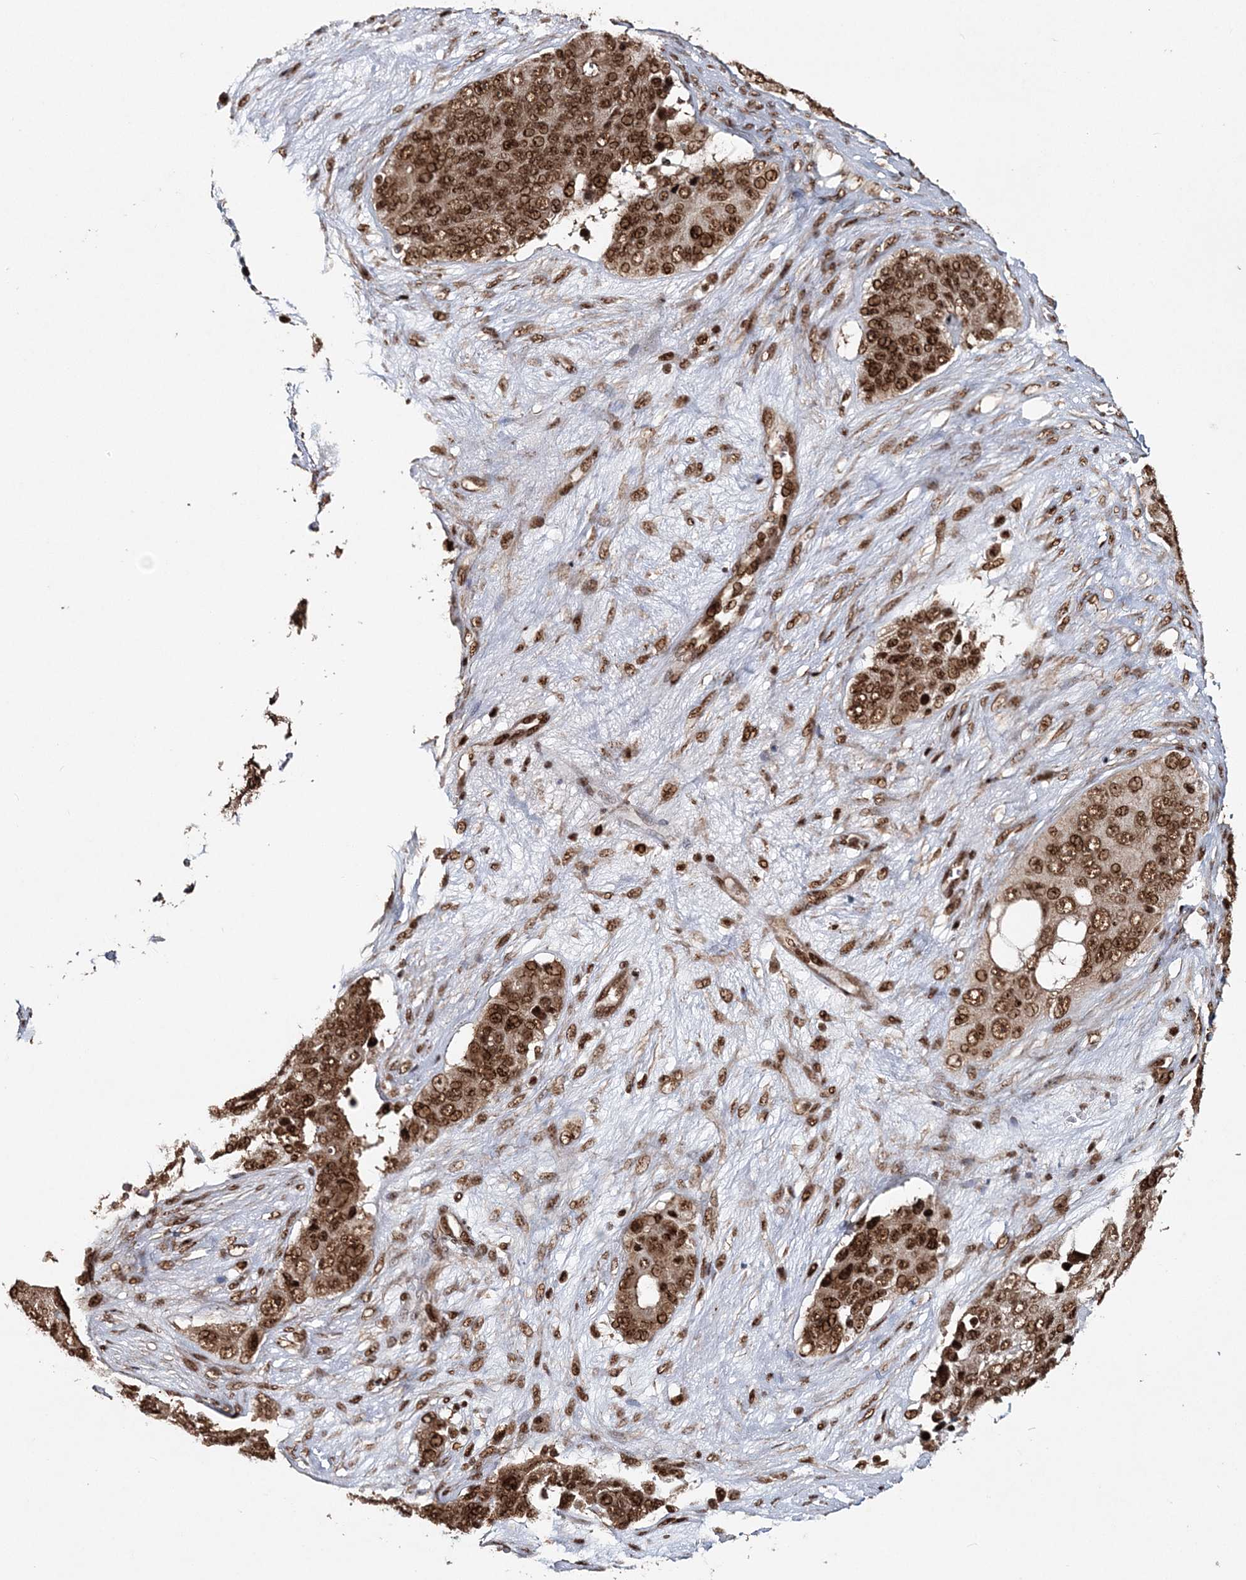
{"staining": {"intensity": "strong", "quantity": ">75%", "location": "nuclear"}, "tissue": "ovarian cancer", "cell_type": "Tumor cells", "image_type": "cancer", "snomed": [{"axis": "morphology", "description": "Carcinoma, endometroid"}, {"axis": "topography", "description": "Ovary"}], "caption": "Ovarian cancer (endometroid carcinoma) stained with DAB (3,3'-diaminobenzidine) immunohistochemistry exhibits high levels of strong nuclear staining in approximately >75% of tumor cells.", "gene": "EXOSC8", "patient": {"sex": "female", "age": 51}}